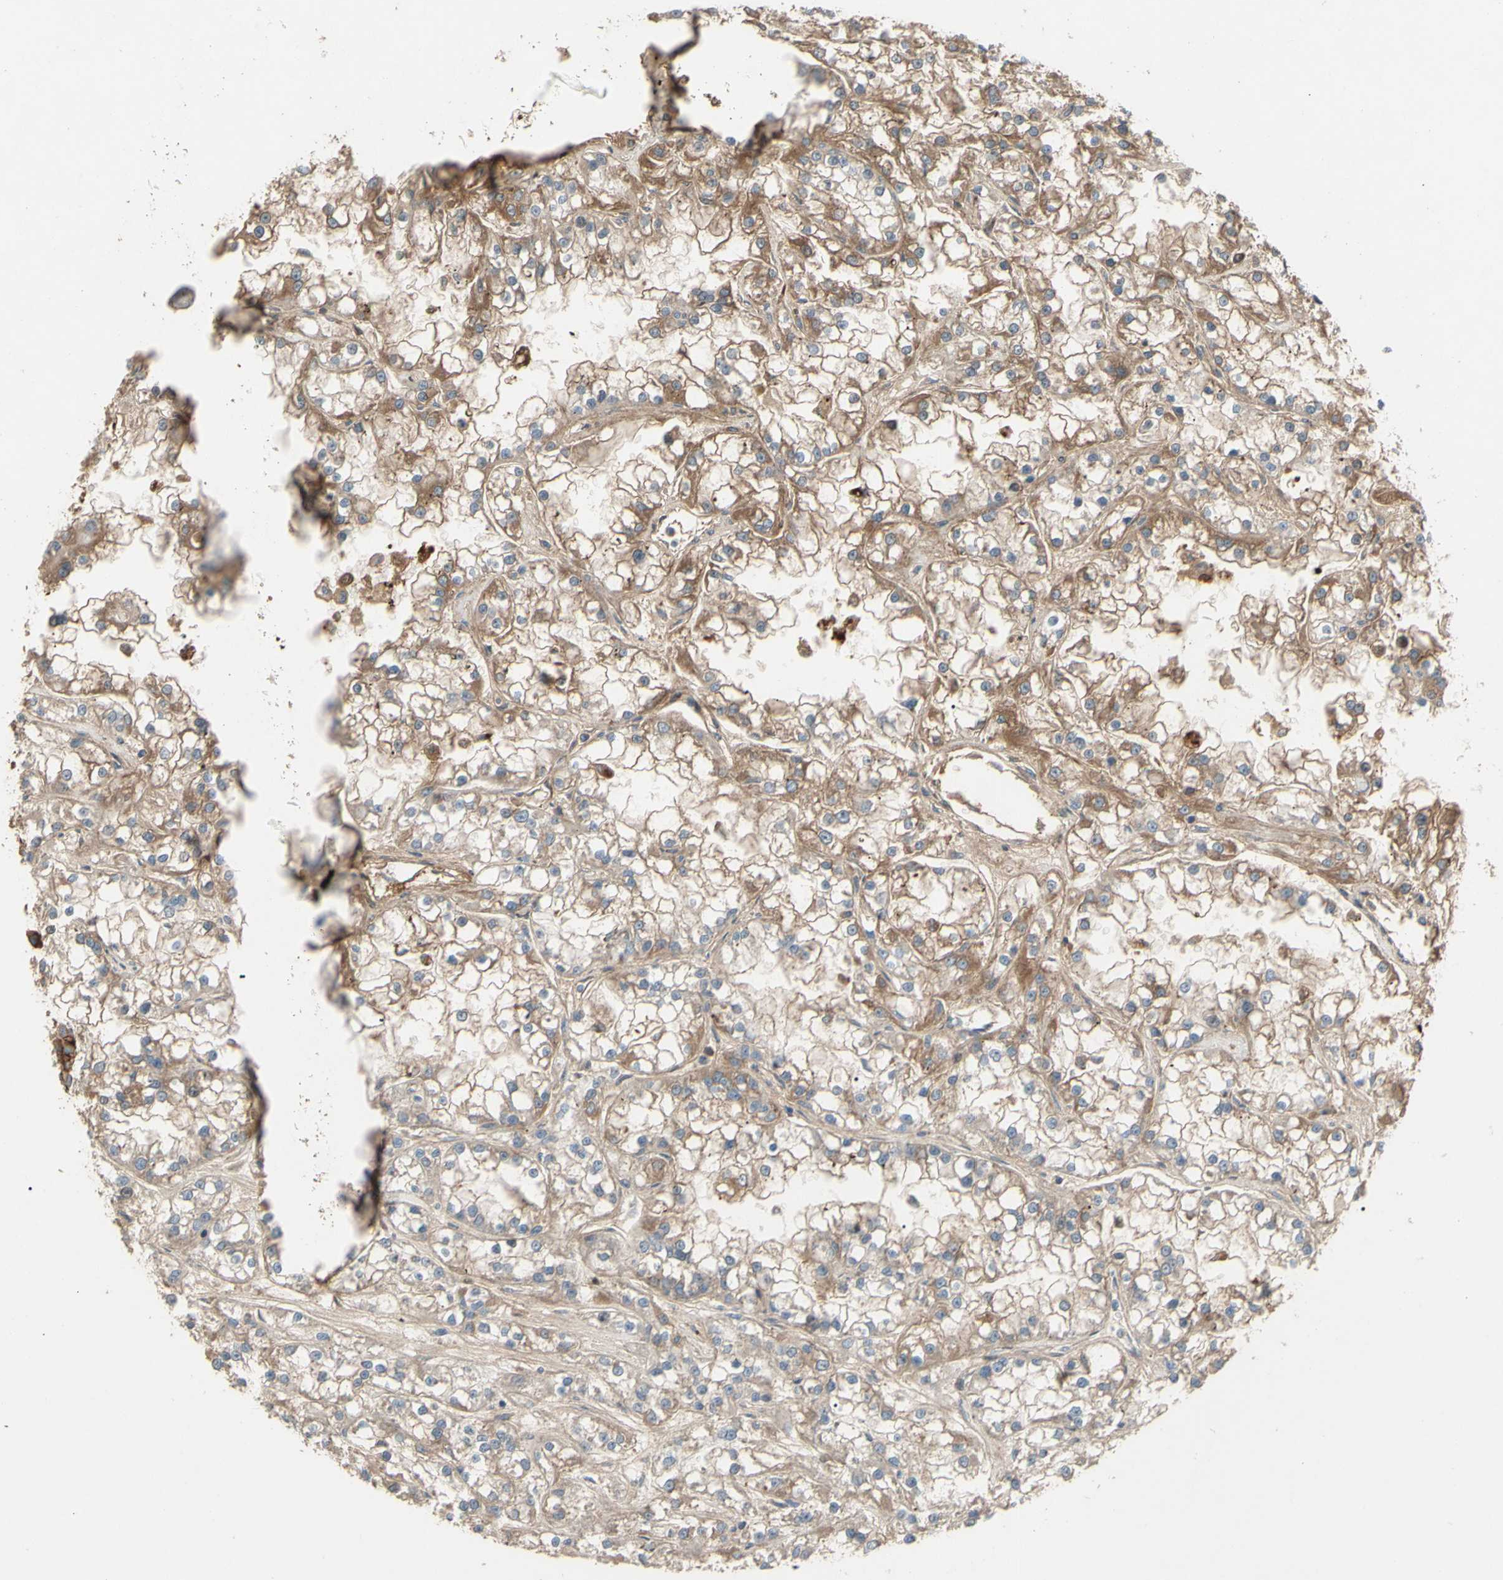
{"staining": {"intensity": "moderate", "quantity": "25%-75%", "location": "cytoplasmic/membranous"}, "tissue": "renal cancer", "cell_type": "Tumor cells", "image_type": "cancer", "snomed": [{"axis": "morphology", "description": "Adenocarcinoma, NOS"}, {"axis": "topography", "description": "Kidney"}], "caption": "Adenocarcinoma (renal) stained with a protein marker shows moderate staining in tumor cells.", "gene": "SPTLC1", "patient": {"sex": "female", "age": 52}}